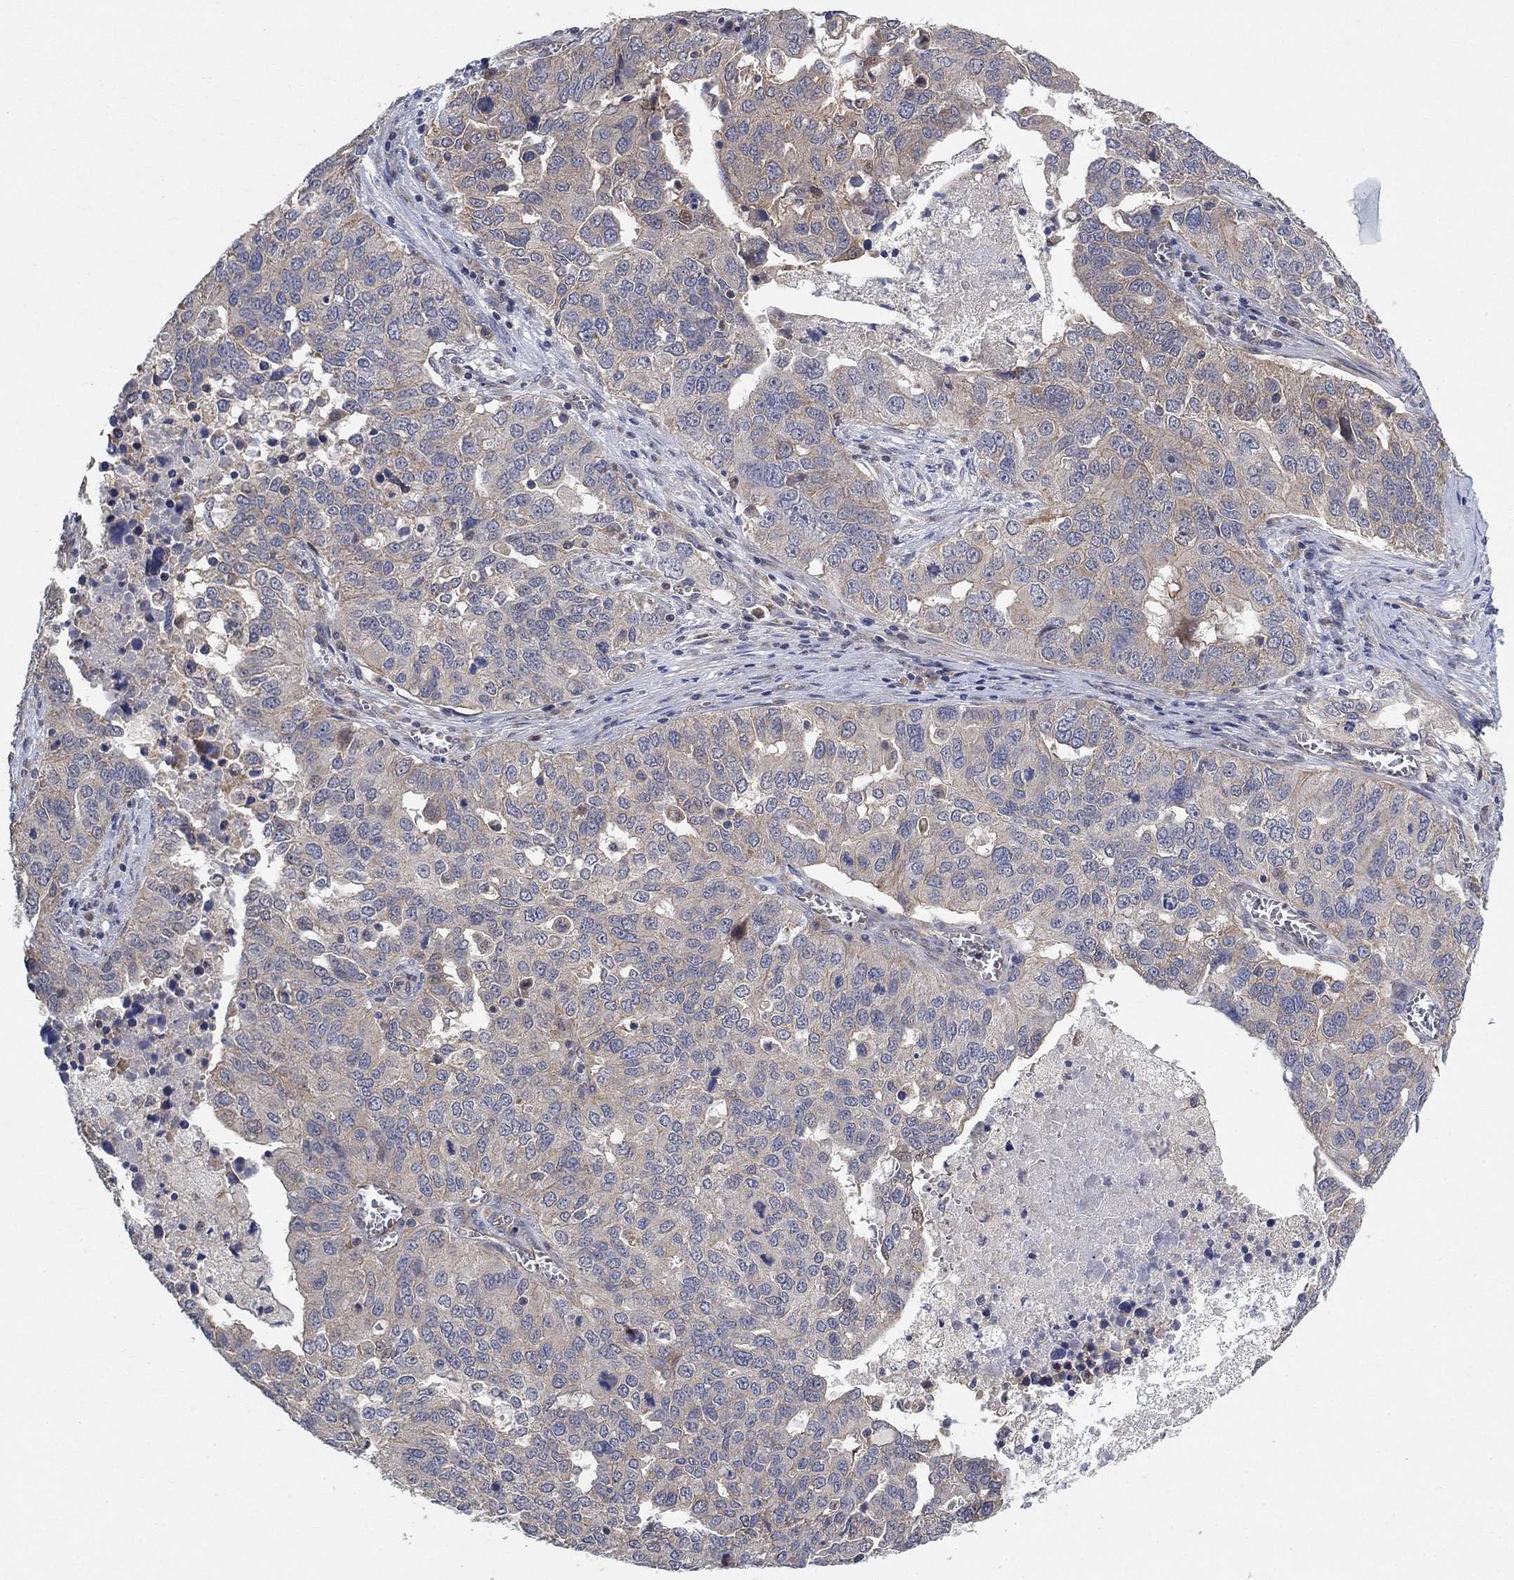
{"staining": {"intensity": "weak", "quantity": "<25%", "location": "cytoplasmic/membranous"}, "tissue": "ovarian cancer", "cell_type": "Tumor cells", "image_type": "cancer", "snomed": [{"axis": "morphology", "description": "Carcinoma, endometroid"}, {"axis": "topography", "description": "Soft tissue"}, {"axis": "topography", "description": "Ovary"}], "caption": "Ovarian cancer (endometroid carcinoma) was stained to show a protein in brown. There is no significant positivity in tumor cells.", "gene": "MCUR1", "patient": {"sex": "female", "age": 52}}